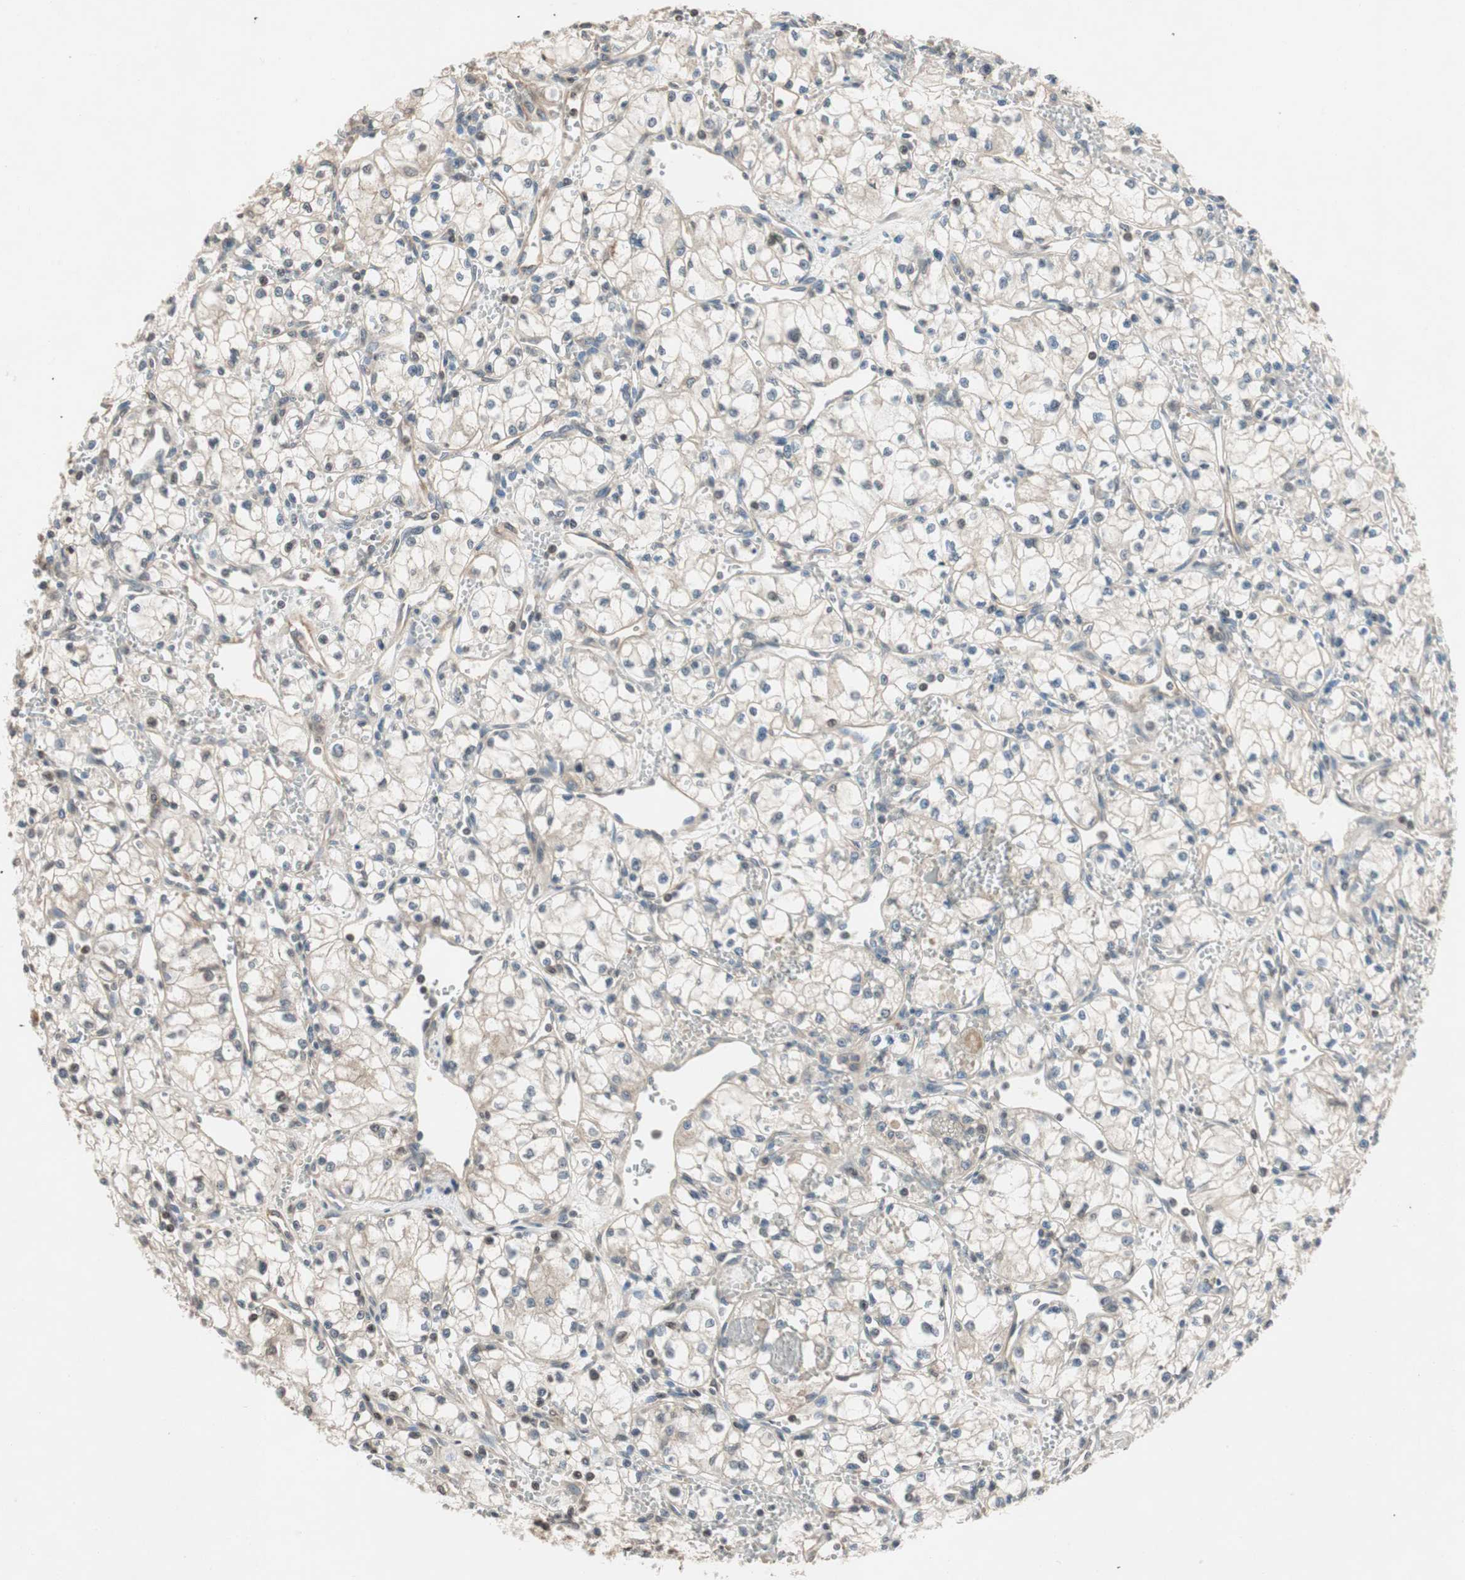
{"staining": {"intensity": "negative", "quantity": "none", "location": "none"}, "tissue": "renal cancer", "cell_type": "Tumor cells", "image_type": "cancer", "snomed": [{"axis": "morphology", "description": "Normal tissue, NOS"}, {"axis": "morphology", "description": "Adenocarcinoma, NOS"}, {"axis": "topography", "description": "Kidney"}], "caption": "Tumor cells are negative for brown protein staining in adenocarcinoma (renal).", "gene": "GCLM", "patient": {"sex": "male", "age": 59}}